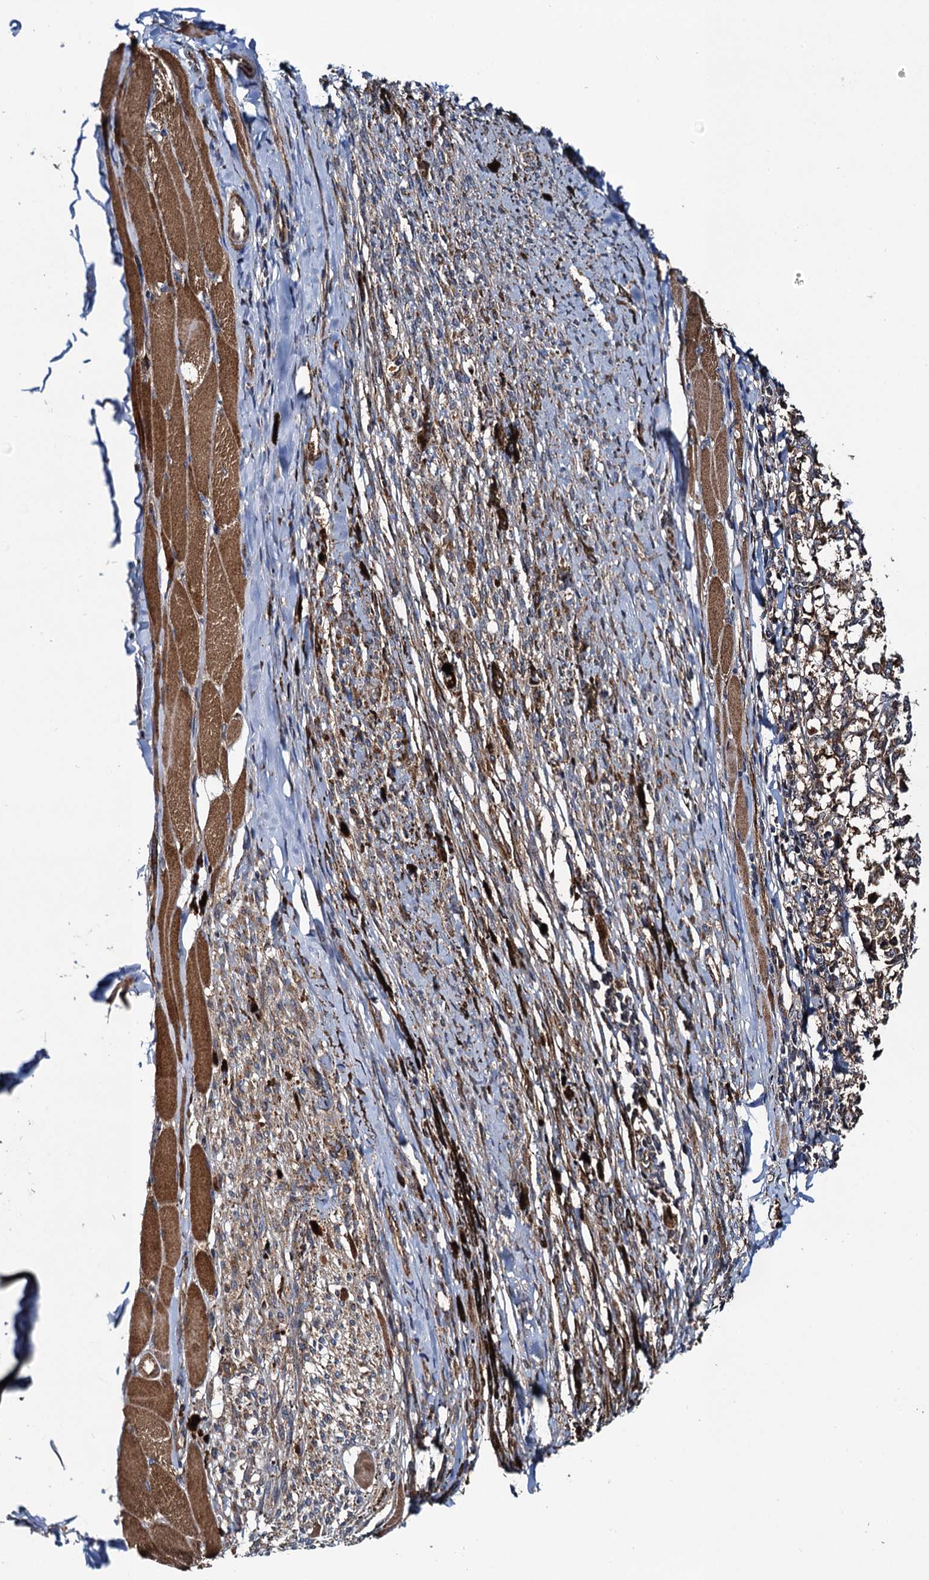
{"staining": {"intensity": "moderate", "quantity": ">75%", "location": "cytoplasmic/membranous"}, "tissue": "melanoma", "cell_type": "Tumor cells", "image_type": "cancer", "snomed": [{"axis": "morphology", "description": "Malignant melanoma, NOS"}, {"axis": "topography", "description": "Skin"}], "caption": "High-power microscopy captured an immunohistochemistry (IHC) image of melanoma, revealing moderate cytoplasmic/membranous expression in approximately >75% of tumor cells.", "gene": "NEK1", "patient": {"sex": "female", "age": 72}}